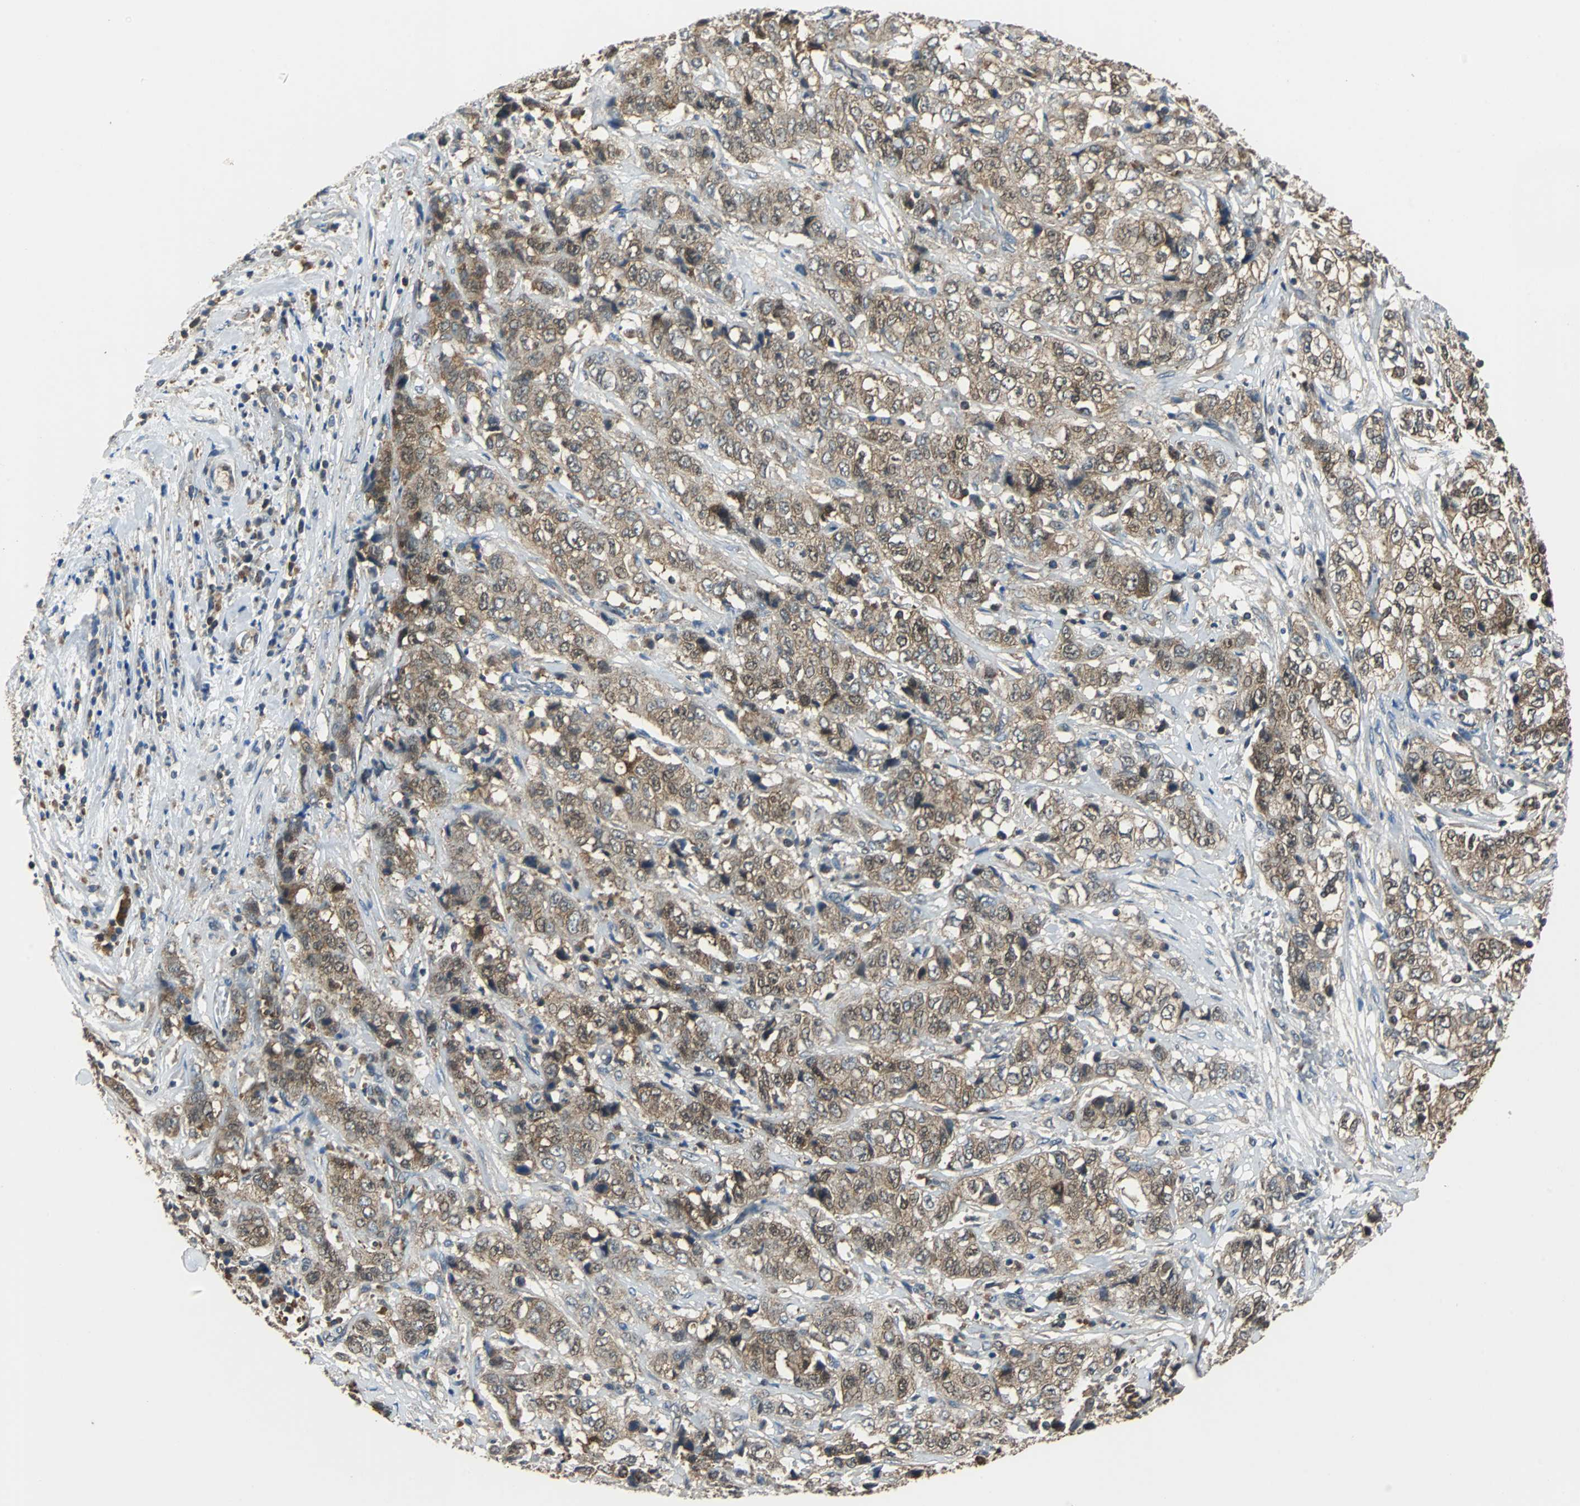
{"staining": {"intensity": "moderate", "quantity": ">75%", "location": "cytoplasmic/membranous"}, "tissue": "stomach cancer", "cell_type": "Tumor cells", "image_type": "cancer", "snomed": [{"axis": "morphology", "description": "Adenocarcinoma, NOS"}, {"axis": "topography", "description": "Stomach"}], "caption": "Brown immunohistochemical staining in stomach cancer (adenocarcinoma) demonstrates moderate cytoplasmic/membranous staining in approximately >75% of tumor cells. (brown staining indicates protein expression, while blue staining denotes nuclei).", "gene": "VBP1", "patient": {"sex": "male", "age": 48}}